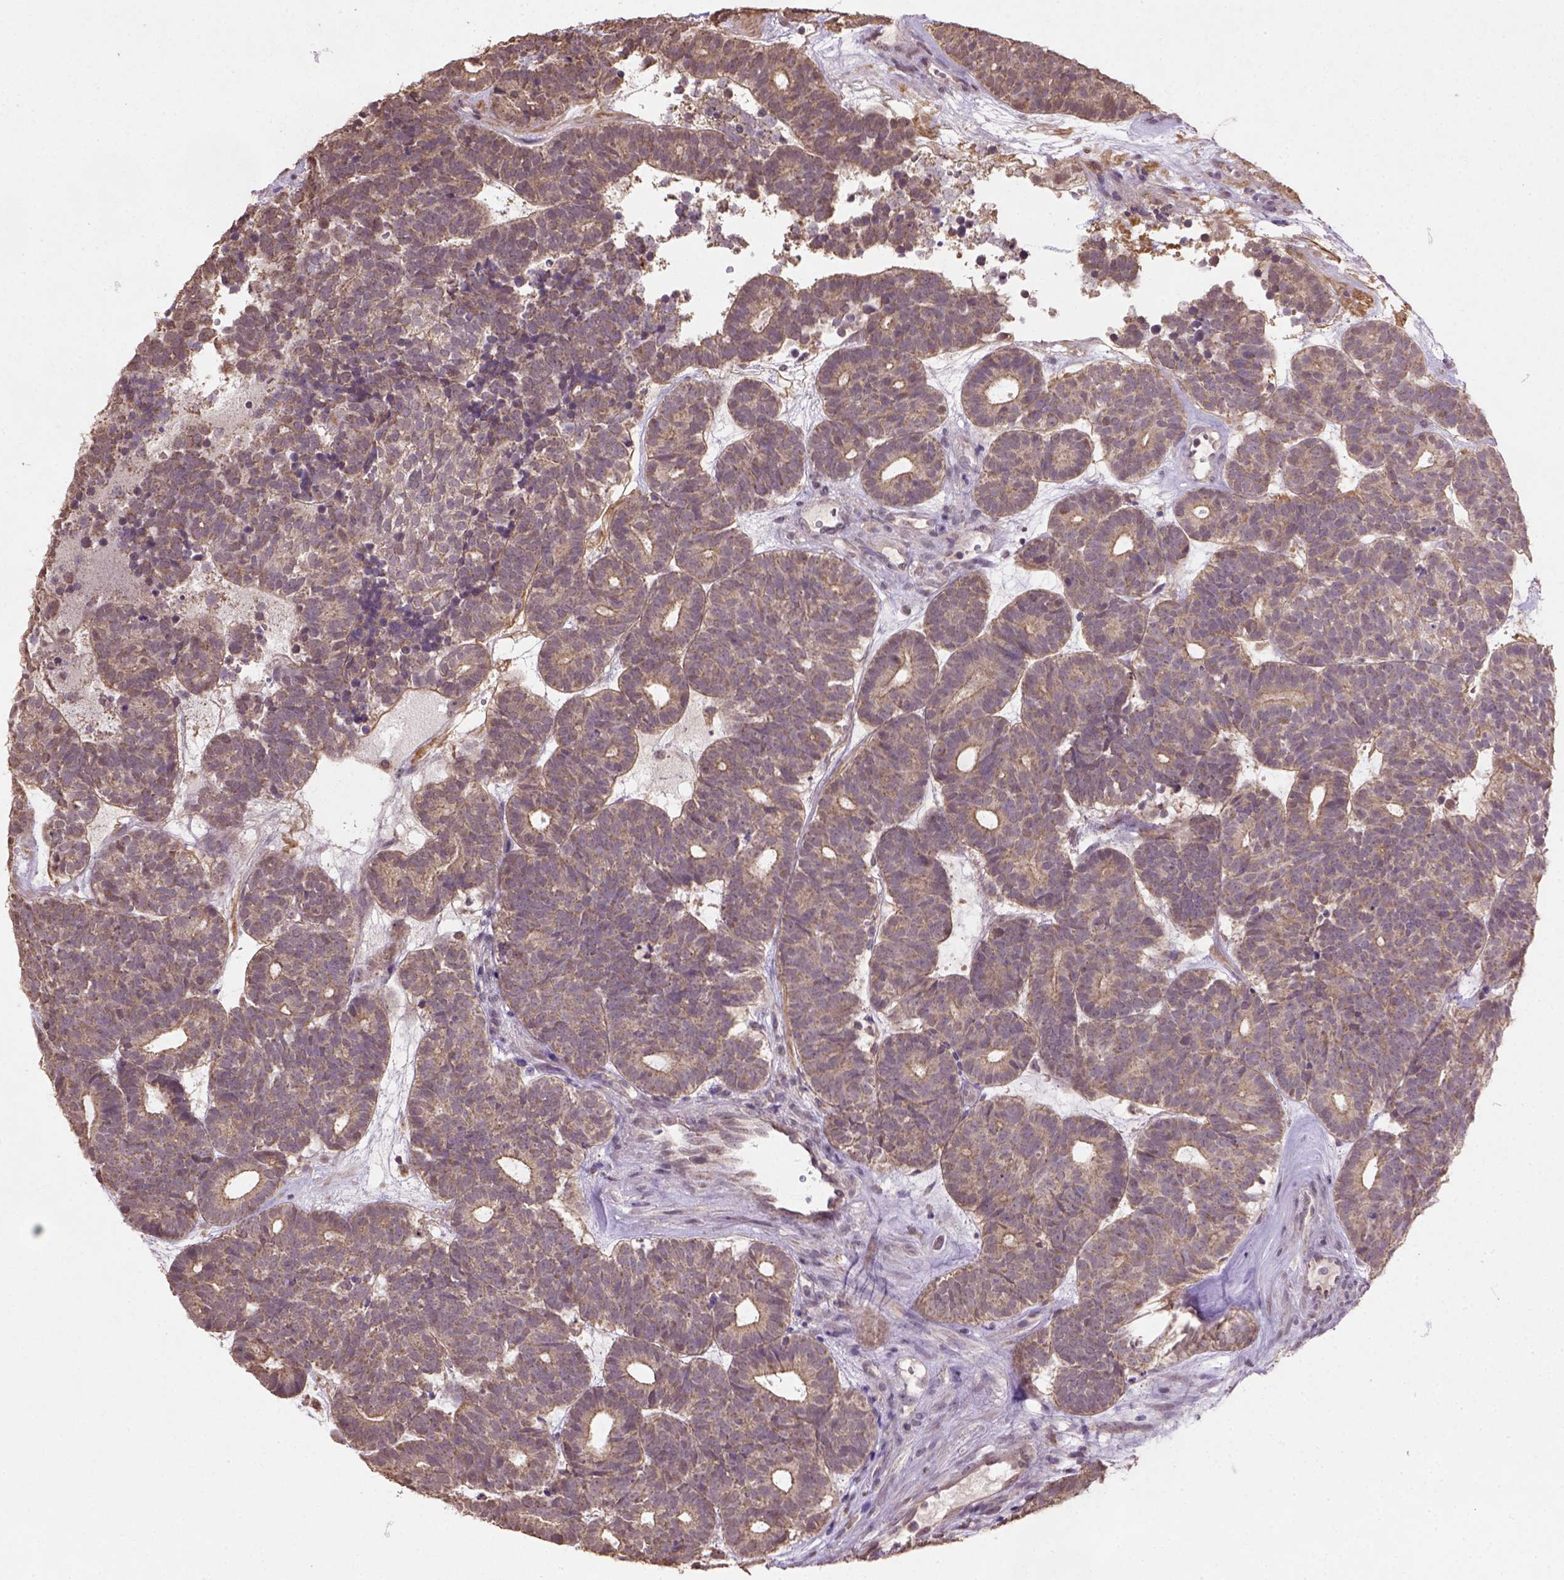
{"staining": {"intensity": "moderate", "quantity": ">75%", "location": "cytoplasmic/membranous"}, "tissue": "head and neck cancer", "cell_type": "Tumor cells", "image_type": "cancer", "snomed": [{"axis": "morphology", "description": "Adenocarcinoma, NOS"}, {"axis": "topography", "description": "Head-Neck"}], "caption": "Immunohistochemical staining of head and neck cancer shows moderate cytoplasmic/membranous protein staining in approximately >75% of tumor cells. (brown staining indicates protein expression, while blue staining denotes nuclei).", "gene": "NUDT10", "patient": {"sex": "female", "age": 81}}